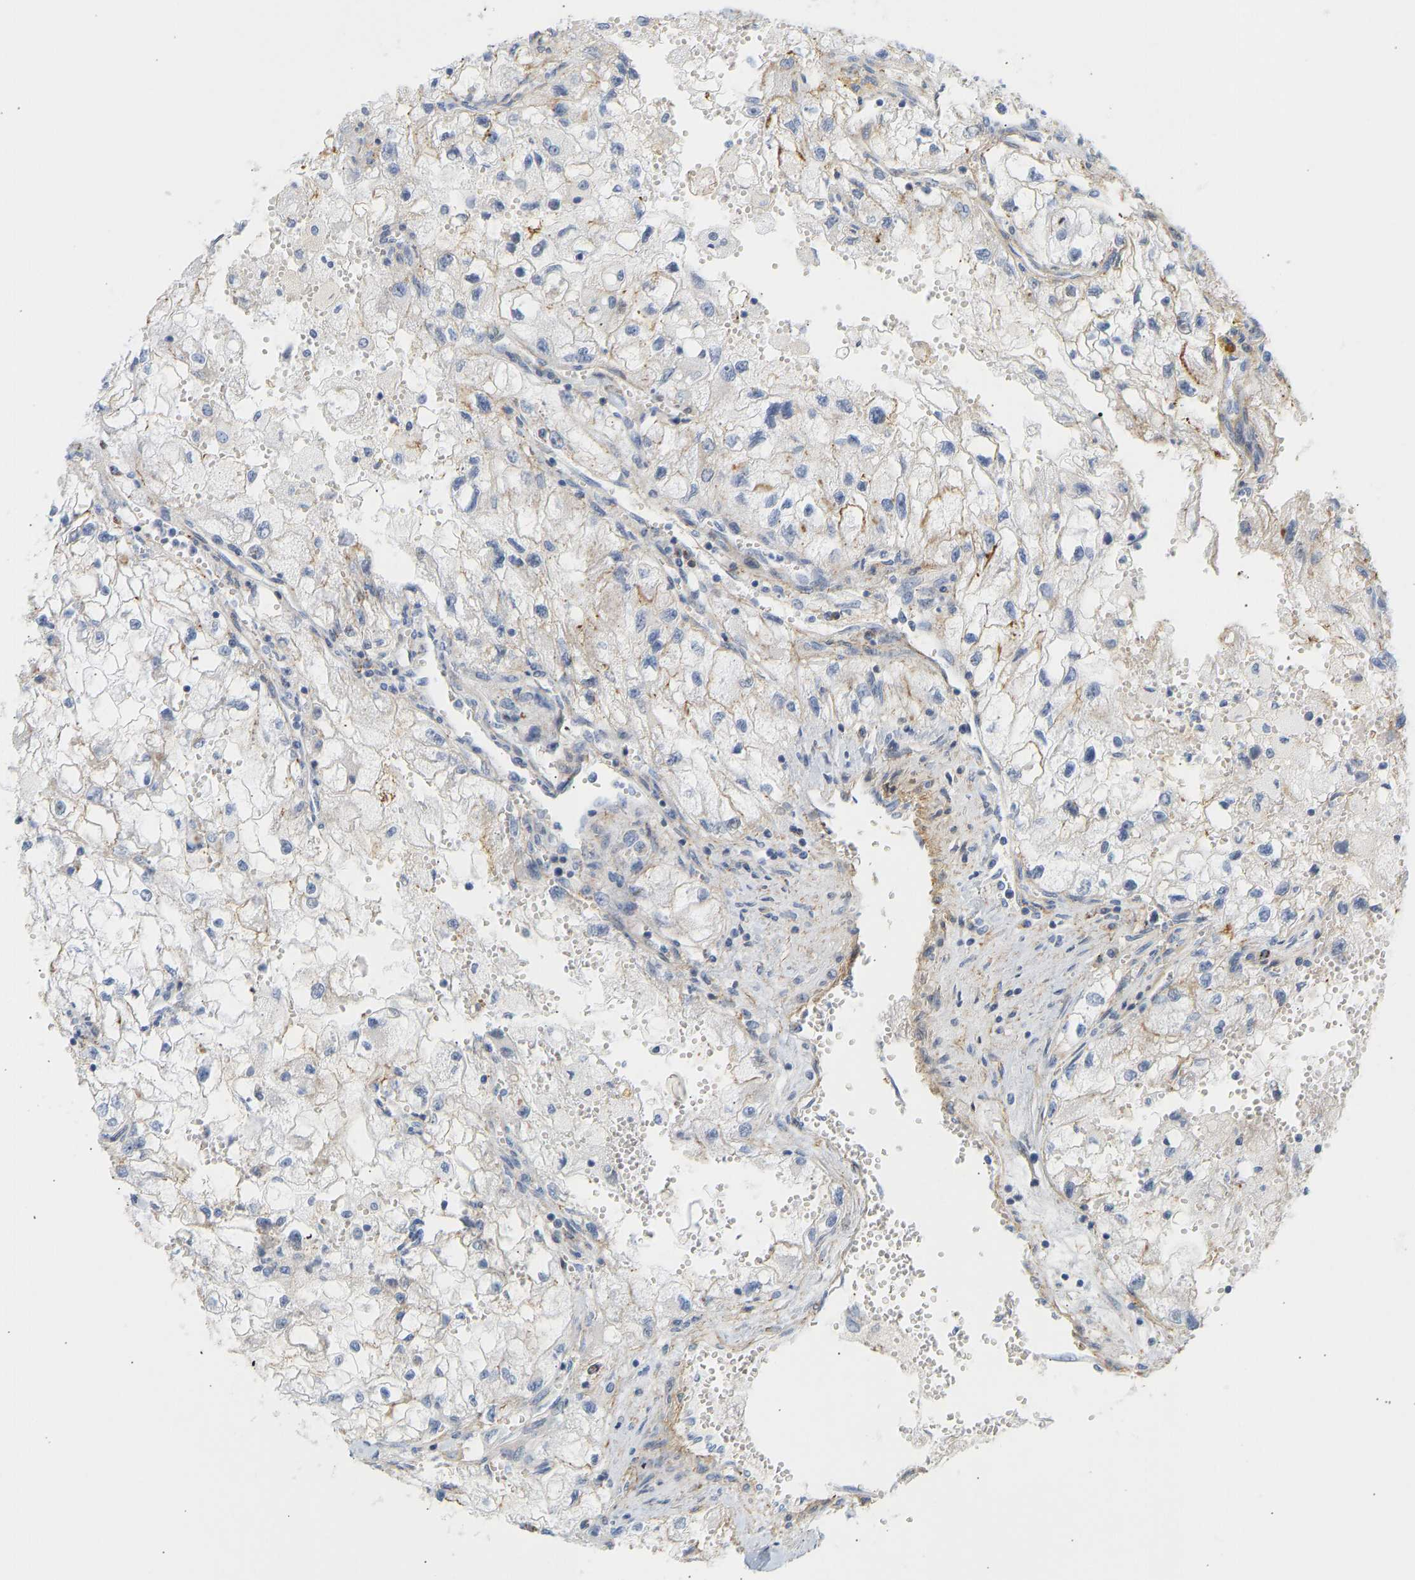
{"staining": {"intensity": "weak", "quantity": "<25%", "location": "cytoplasmic/membranous"}, "tissue": "renal cancer", "cell_type": "Tumor cells", "image_type": "cancer", "snomed": [{"axis": "morphology", "description": "Adenocarcinoma, NOS"}, {"axis": "topography", "description": "Kidney"}], "caption": "DAB (3,3'-diaminobenzidine) immunohistochemical staining of human renal cancer shows no significant expression in tumor cells.", "gene": "BVES", "patient": {"sex": "female", "age": 70}}